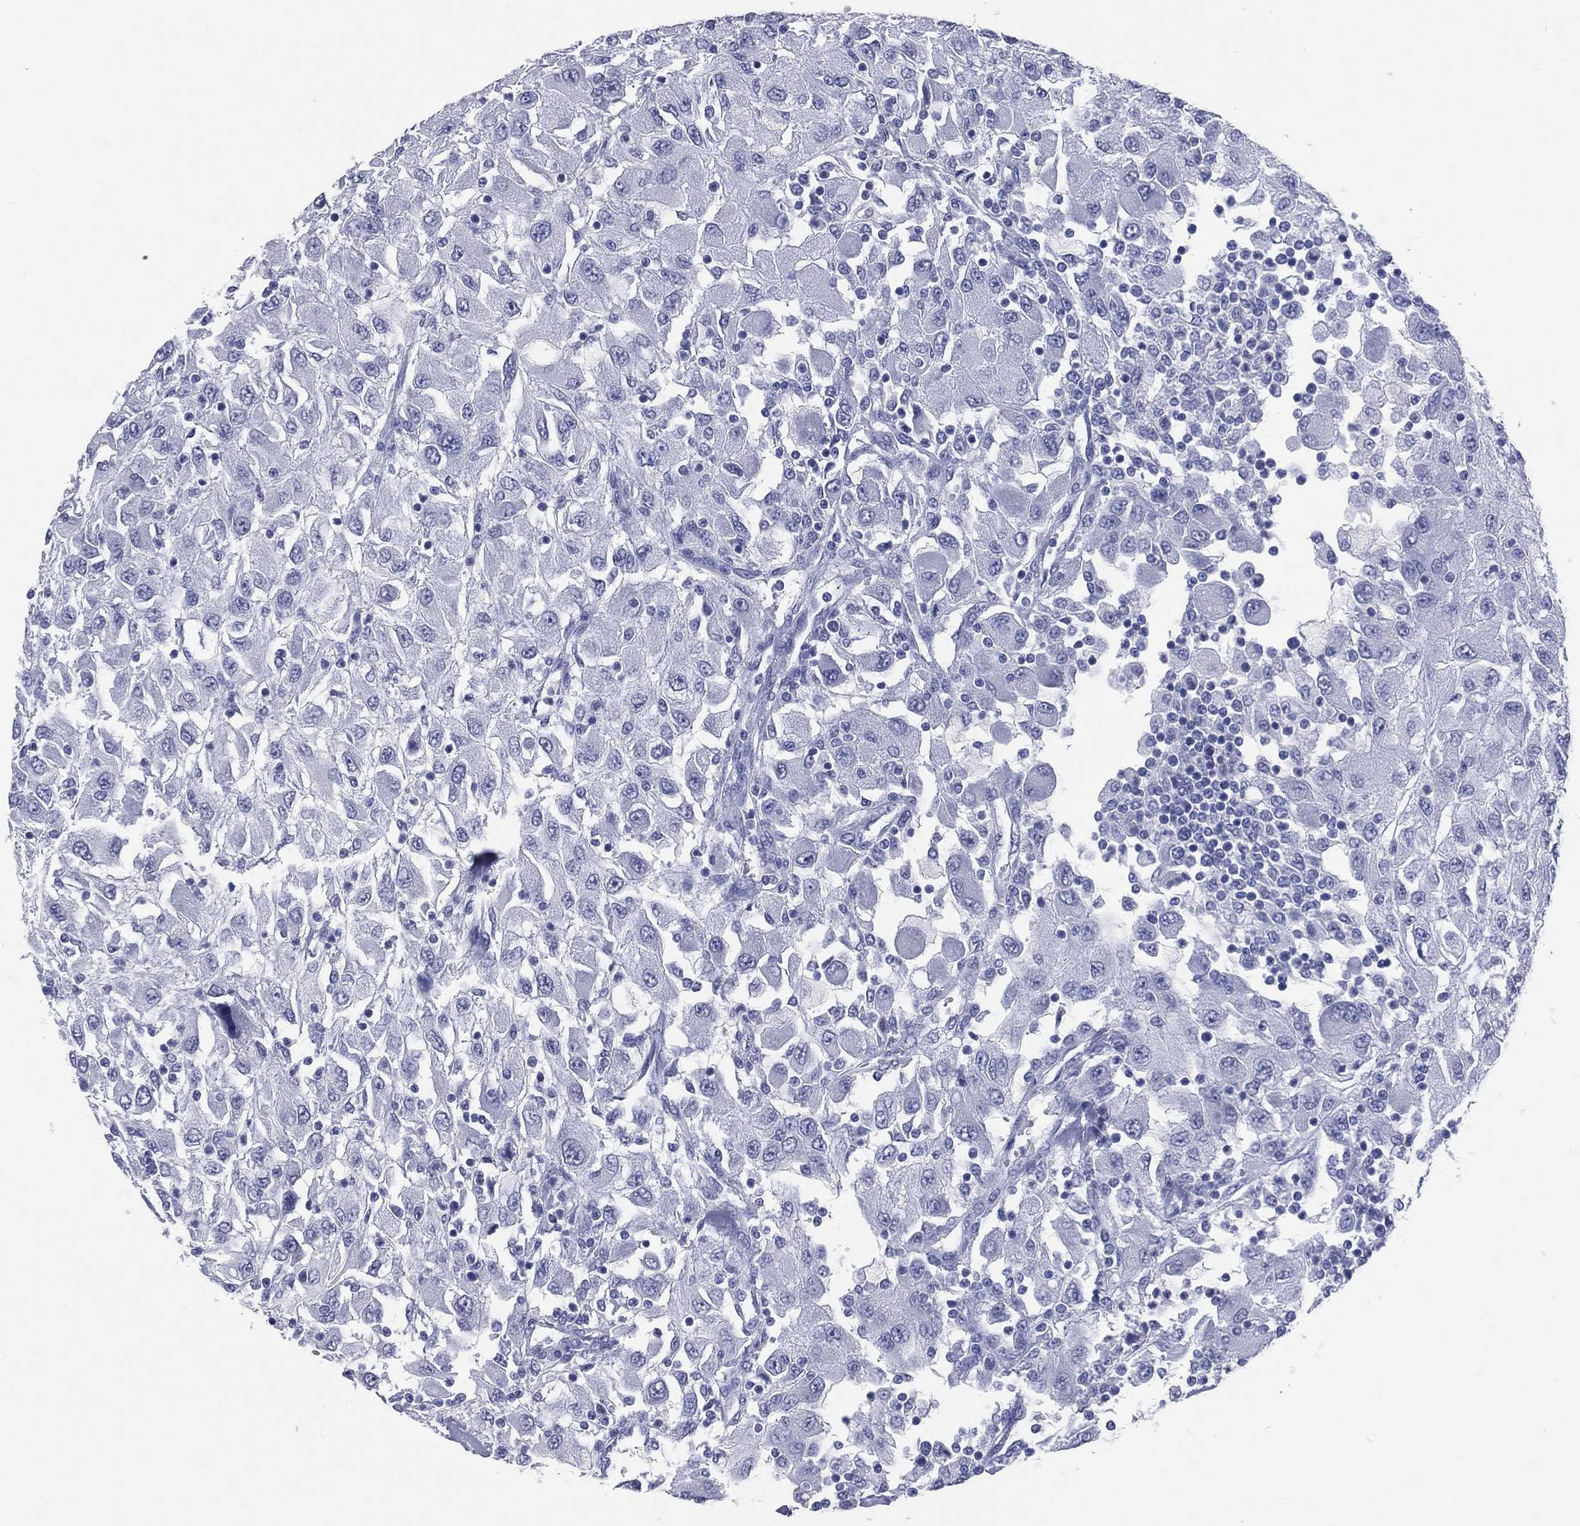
{"staining": {"intensity": "negative", "quantity": "none", "location": "none"}, "tissue": "renal cancer", "cell_type": "Tumor cells", "image_type": "cancer", "snomed": [{"axis": "morphology", "description": "Adenocarcinoma, NOS"}, {"axis": "topography", "description": "Kidney"}], "caption": "Human adenocarcinoma (renal) stained for a protein using immunohistochemistry displays no staining in tumor cells.", "gene": "MLLT10", "patient": {"sex": "female", "age": 67}}